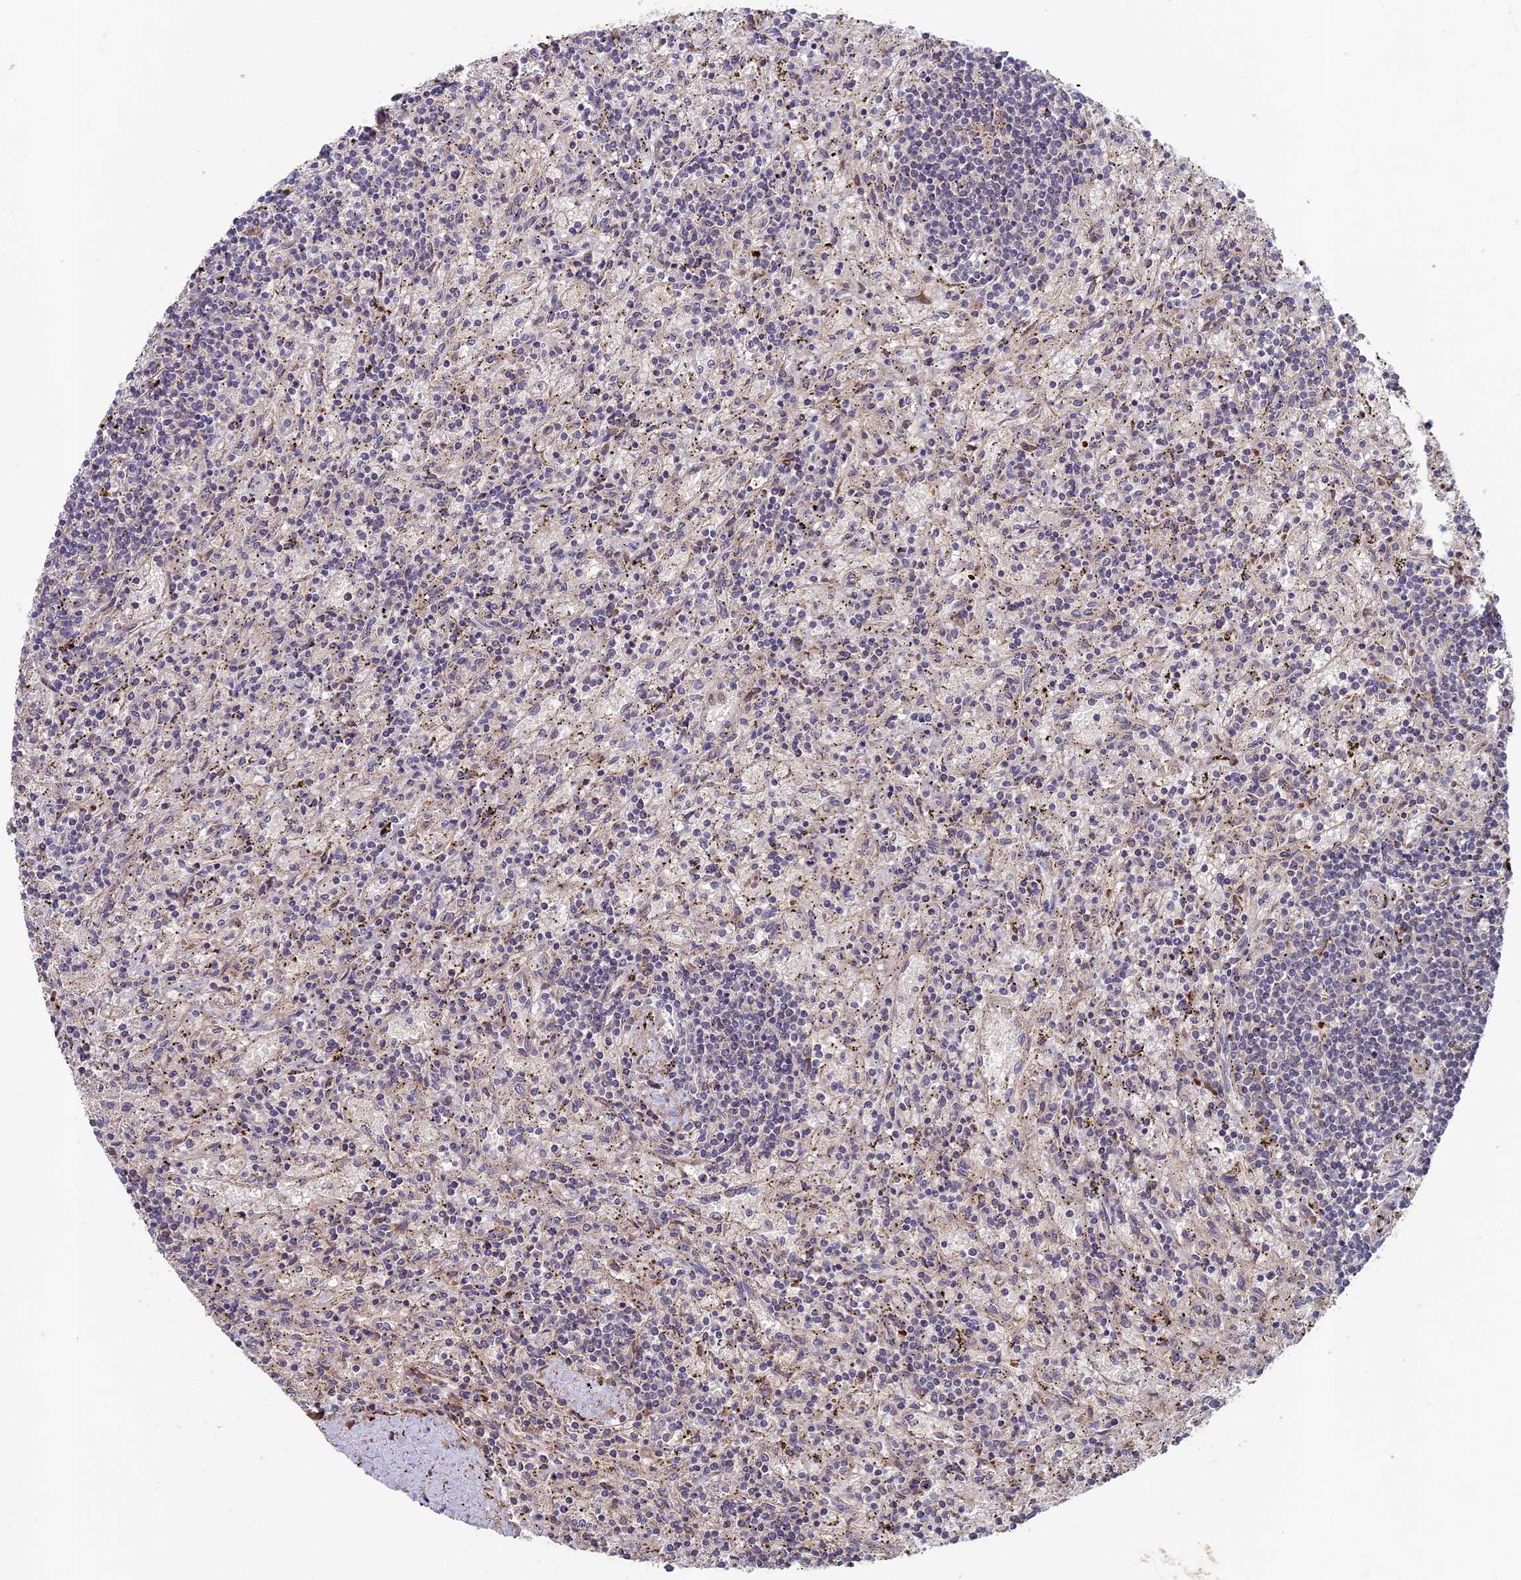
{"staining": {"intensity": "negative", "quantity": "none", "location": "none"}, "tissue": "lymphoma", "cell_type": "Tumor cells", "image_type": "cancer", "snomed": [{"axis": "morphology", "description": "Malignant lymphoma, non-Hodgkin's type, Low grade"}, {"axis": "topography", "description": "Spleen"}], "caption": "This image is of lymphoma stained with IHC to label a protein in brown with the nuclei are counter-stained blue. There is no staining in tumor cells.", "gene": "RCCD1", "patient": {"sex": "male", "age": 76}}